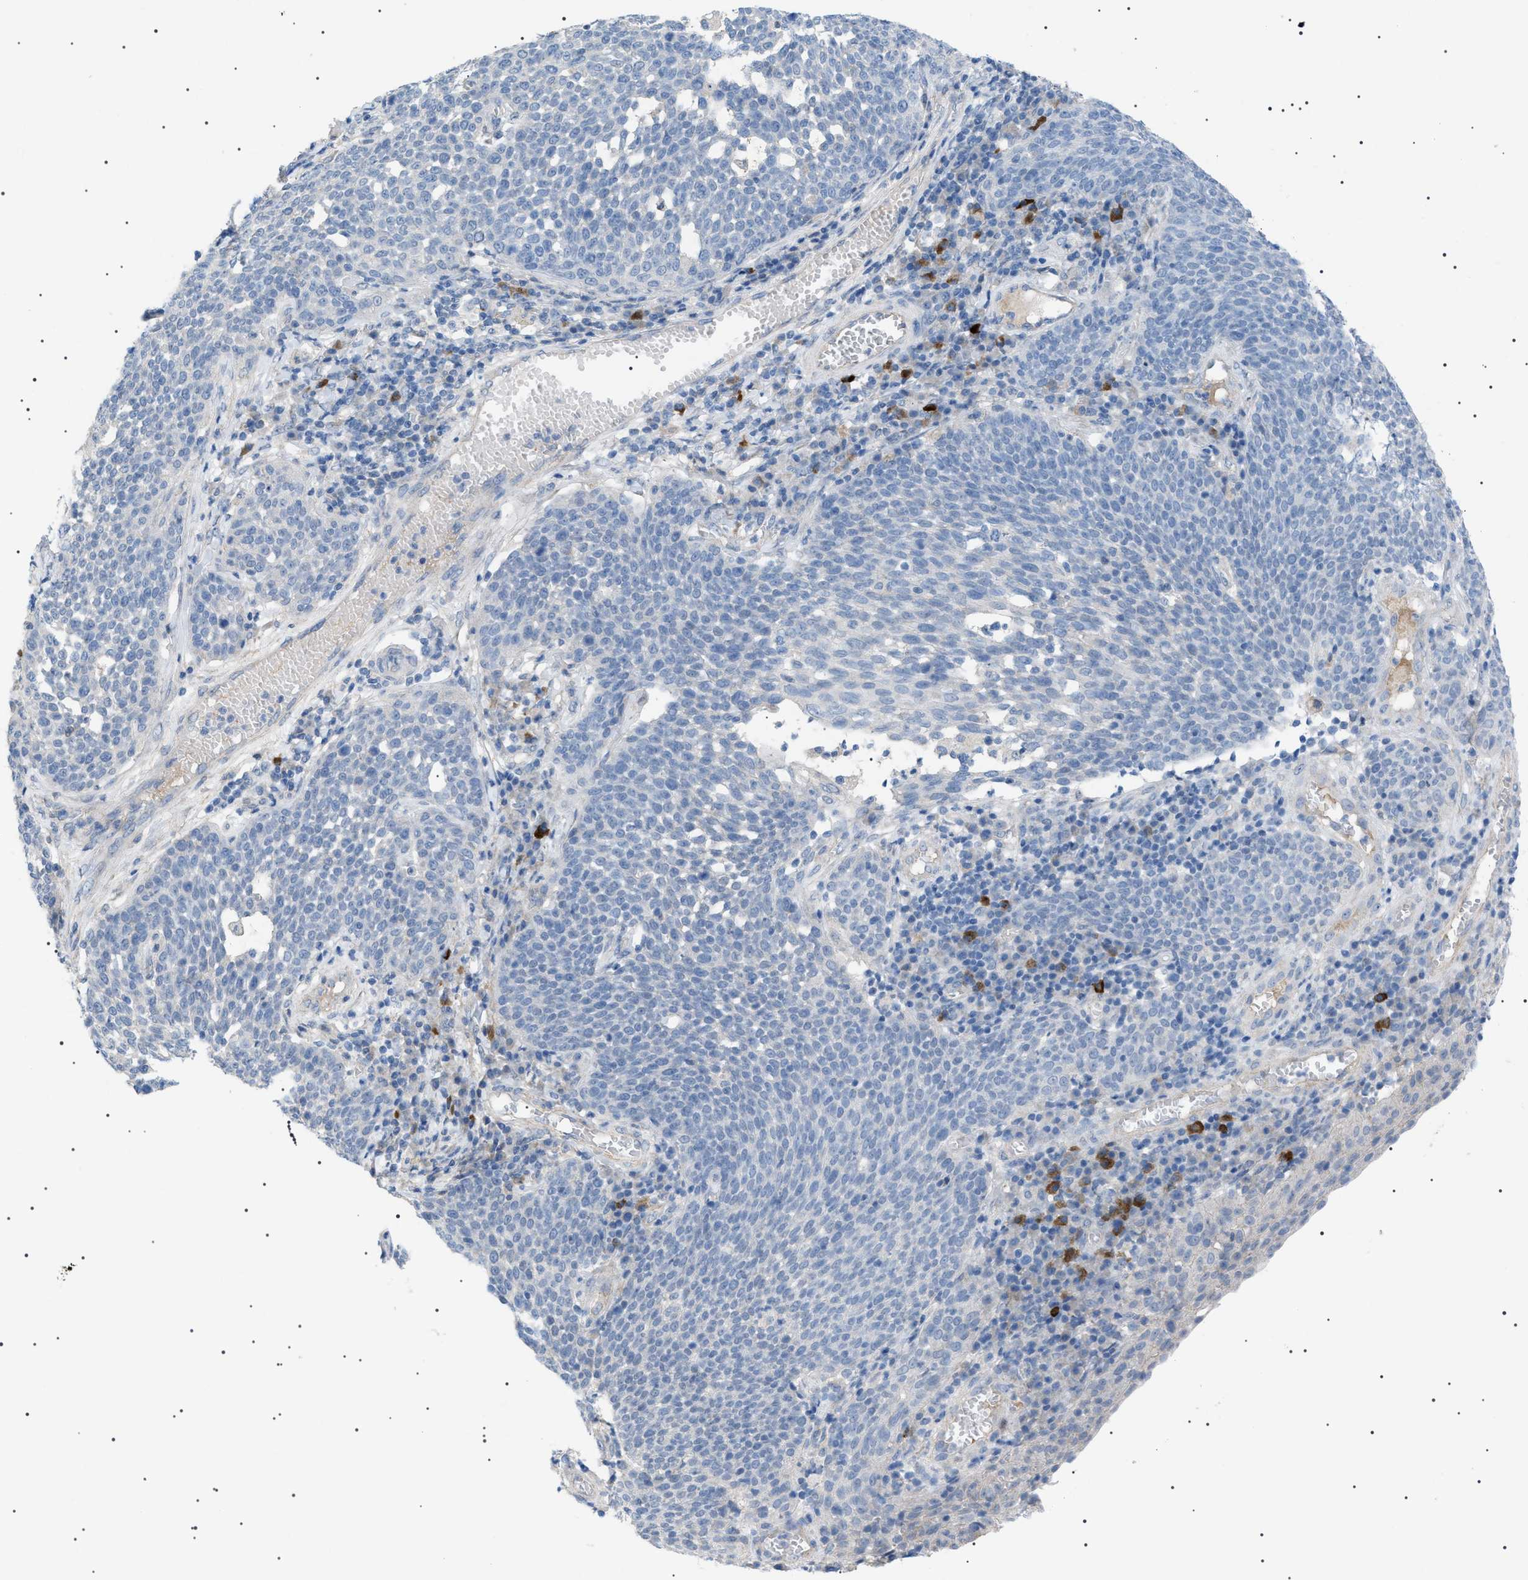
{"staining": {"intensity": "negative", "quantity": "none", "location": "none"}, "tissue": "cervical cancer", "cell_type": "Tumor cells", "image_type": "cancer", "snomed": [{"axis": "morphology", "description": "Squamous cell carcinoma, NOS"}, {"axis": "topography", "description": "Cervix"}], "caption": "This is an IHC histopathology image of cervical squamous cell carcinoma. There is no positivity in tumor cells.", "gene": "ADAMTS1", "patient": {"sex": "female", "age": 34}}